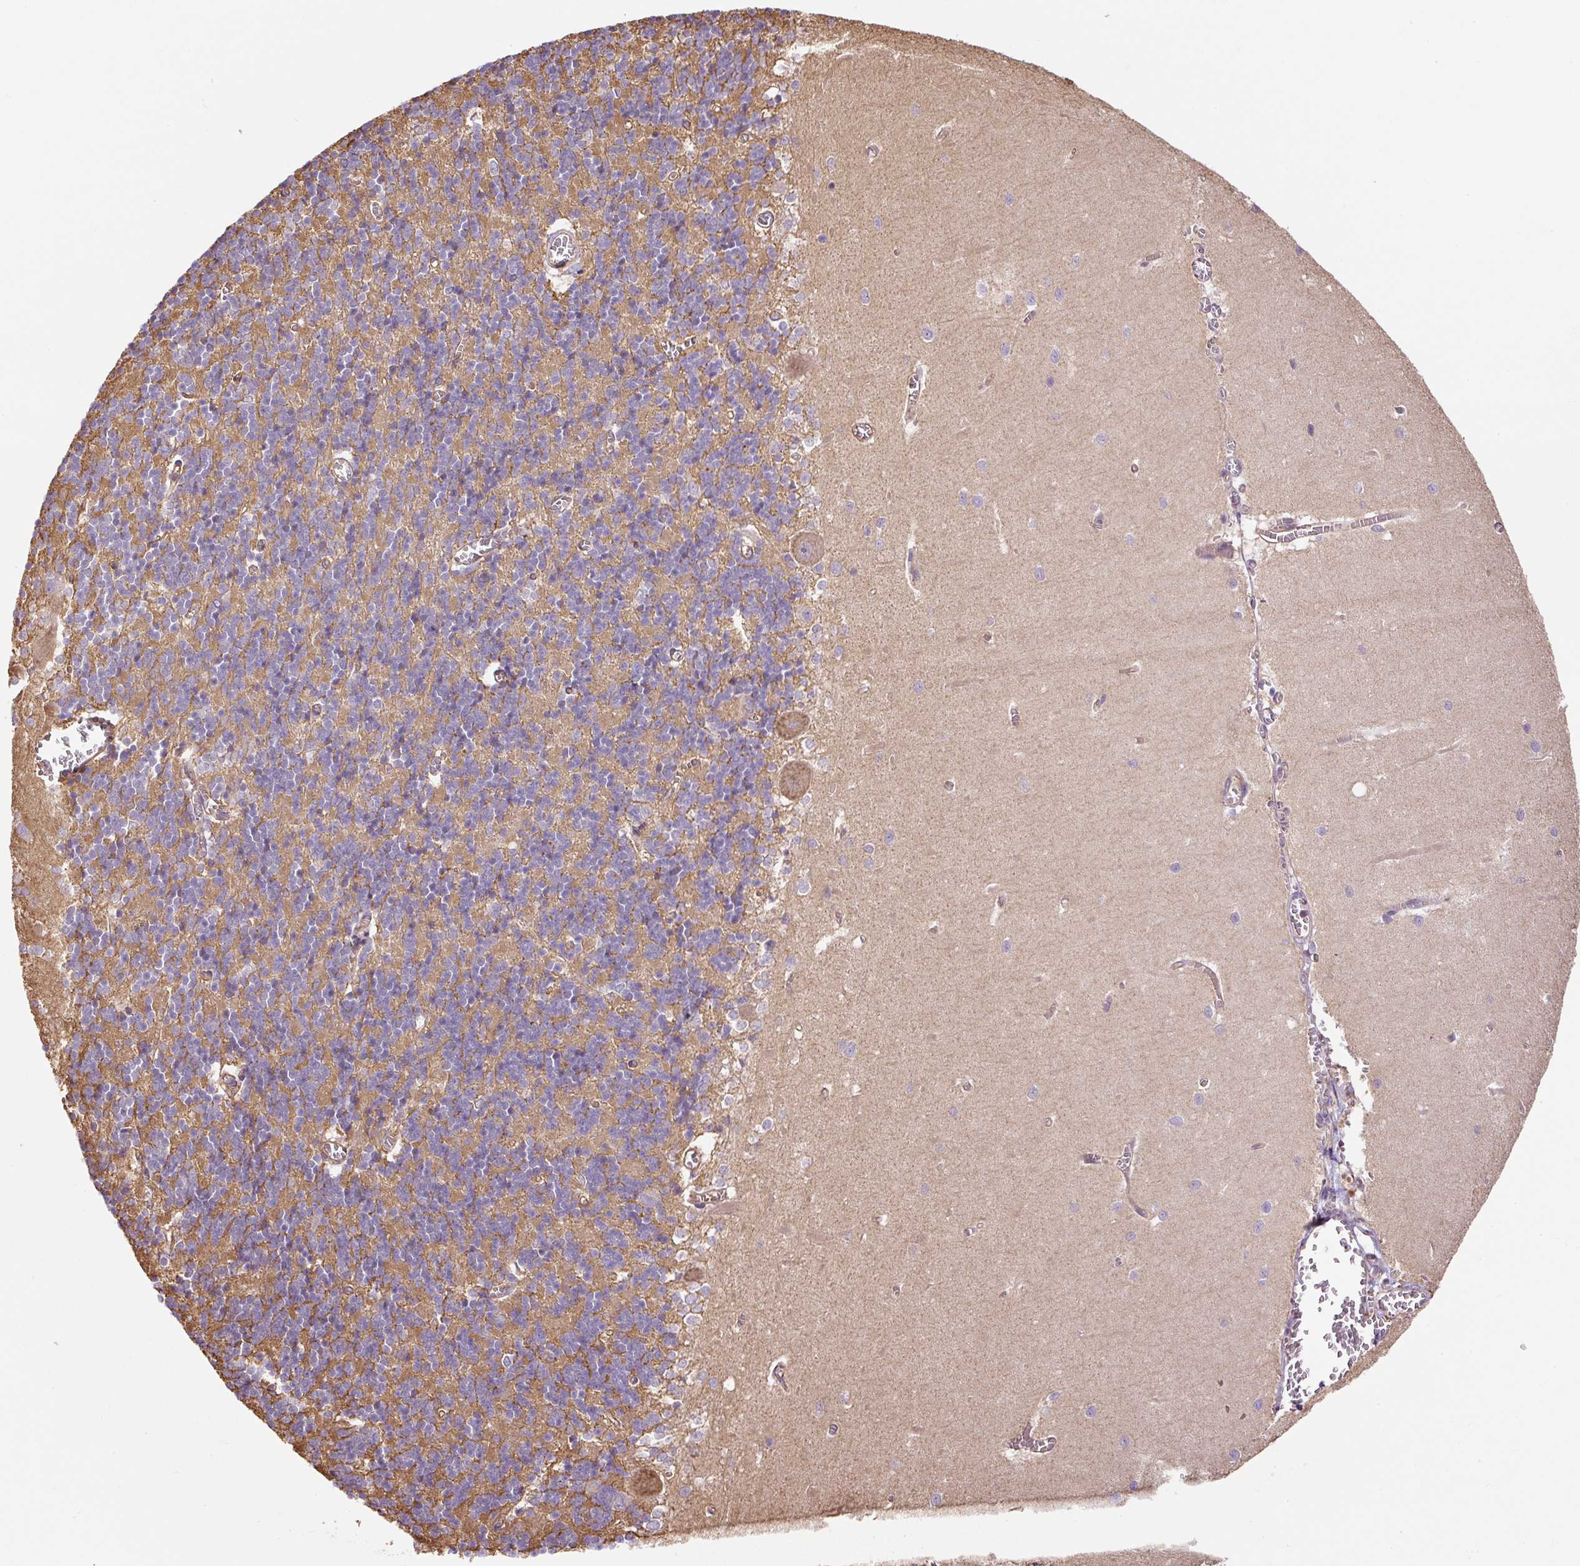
{"staining": {"intensity": "moderate", "quantity": ">75%", "location": "cytoplasmic/membranous"}, "tissue": "cerebellum", "cell_type": "Cells in granular layer", "image_type": "normal", "snomed": [{"axis": "morphology", "description": "Normal tissue, NOS"}, {"axis": "topography", "description": "Cerebellum"}], "caption": "High-power microscopy captured an immunohistochemistry (IHC) image of benign cerebellum, revealing moderate cytoplasmic/membranous positivity in about >75% of cells in granular layer.", "gene": "B3GALT5", "patient": {"sex": "male", "age": 37}}